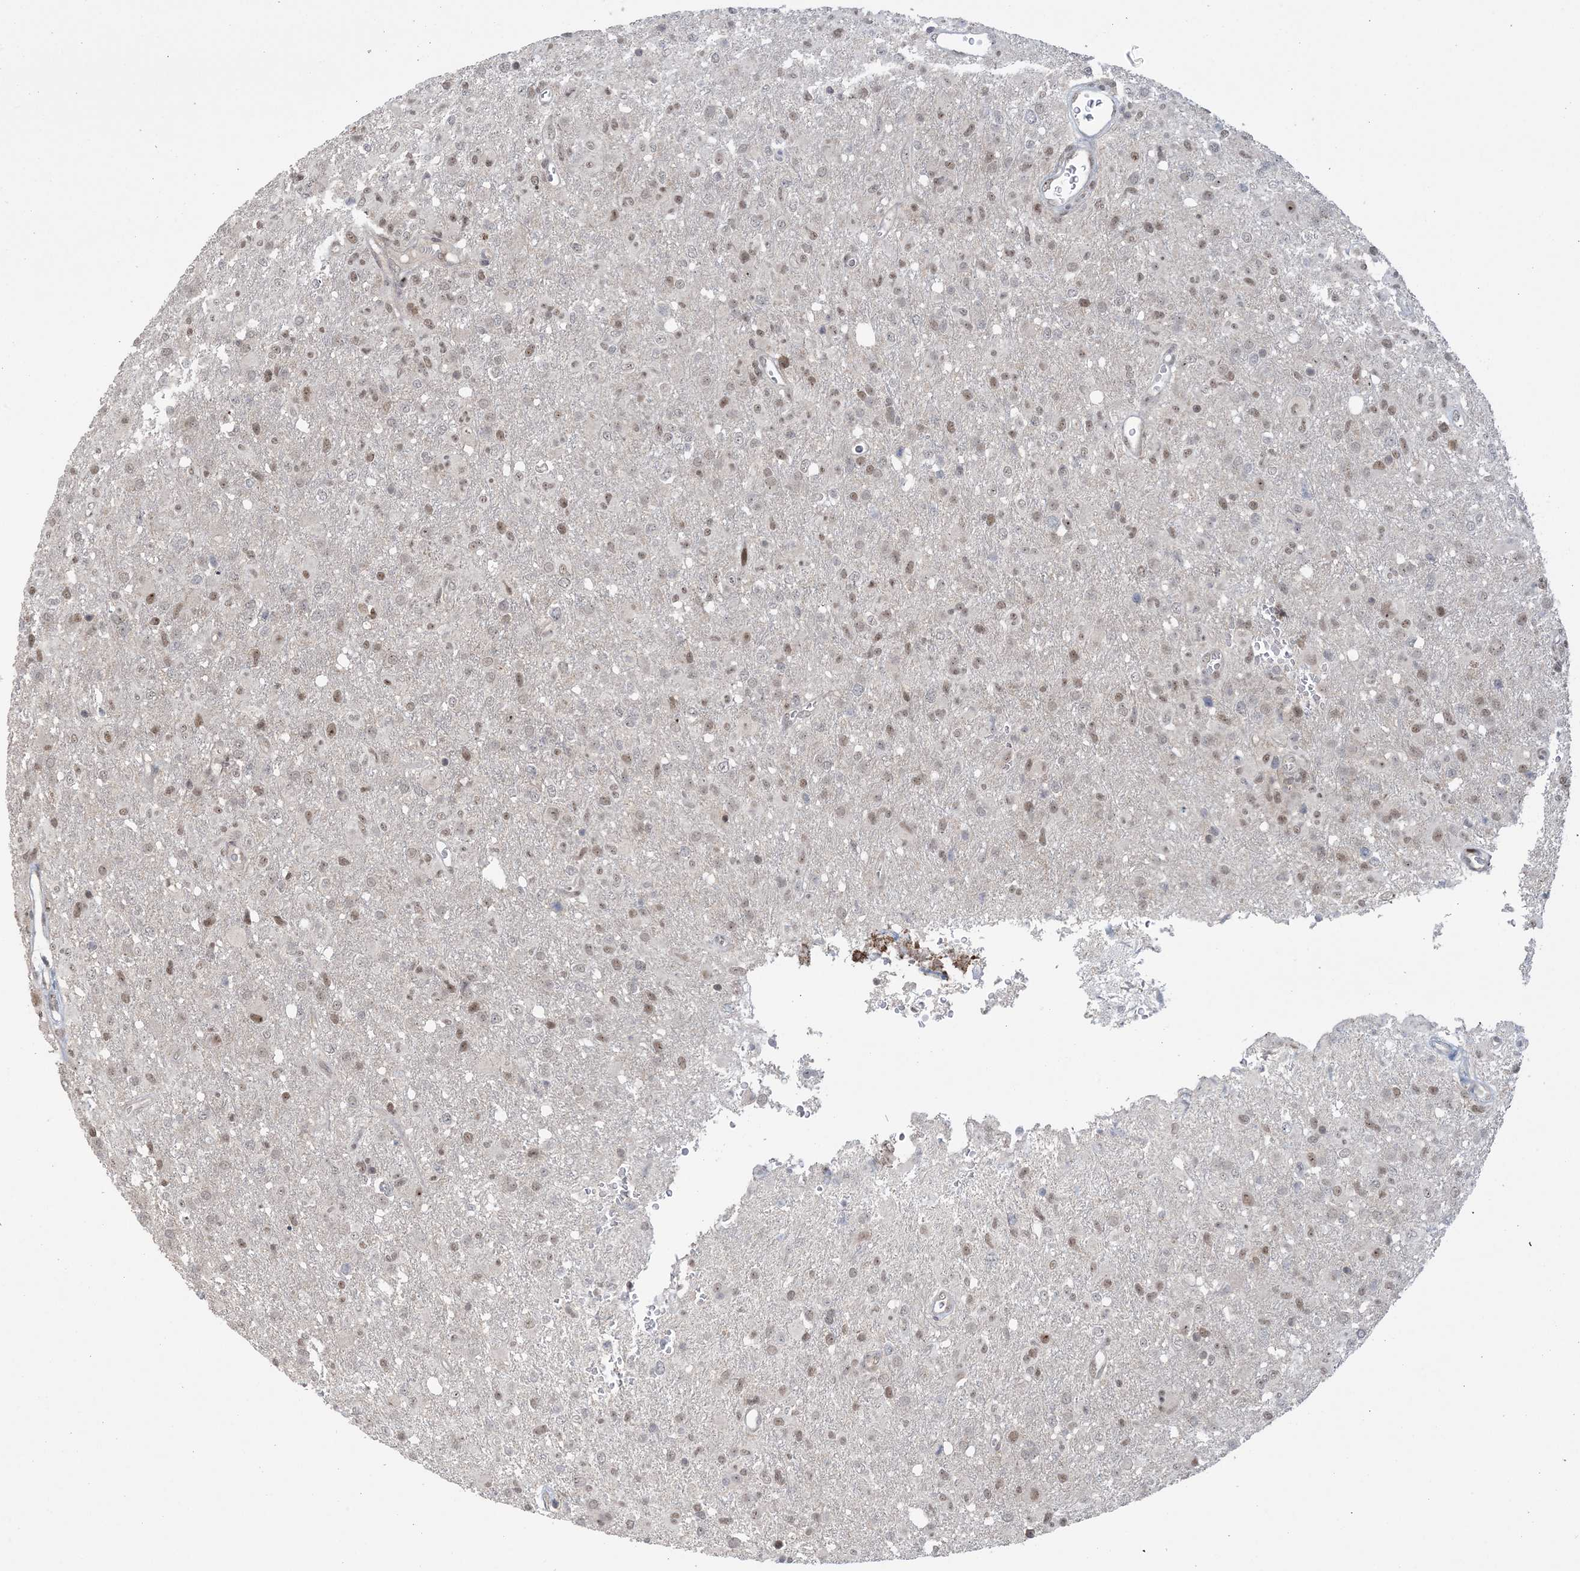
{"staining": {"intensity": "weak", "quantity": "<25%", "location": "nuclear"}, "tissue": "glioma", "cell_type": "Tumor cells", "image_type": "cancer", "snomed": [{"axis": "morphology", "description": "Glioma, malignant, High grade"}, {"axis": "topography", "description": "Brain"}], "caption": "Micrograph shows no protein staining in tumor cells of malignant glioma (high-grade) tissue.", "gene": "ZNF710", "patient": {"sex": "female", "age": 57}}